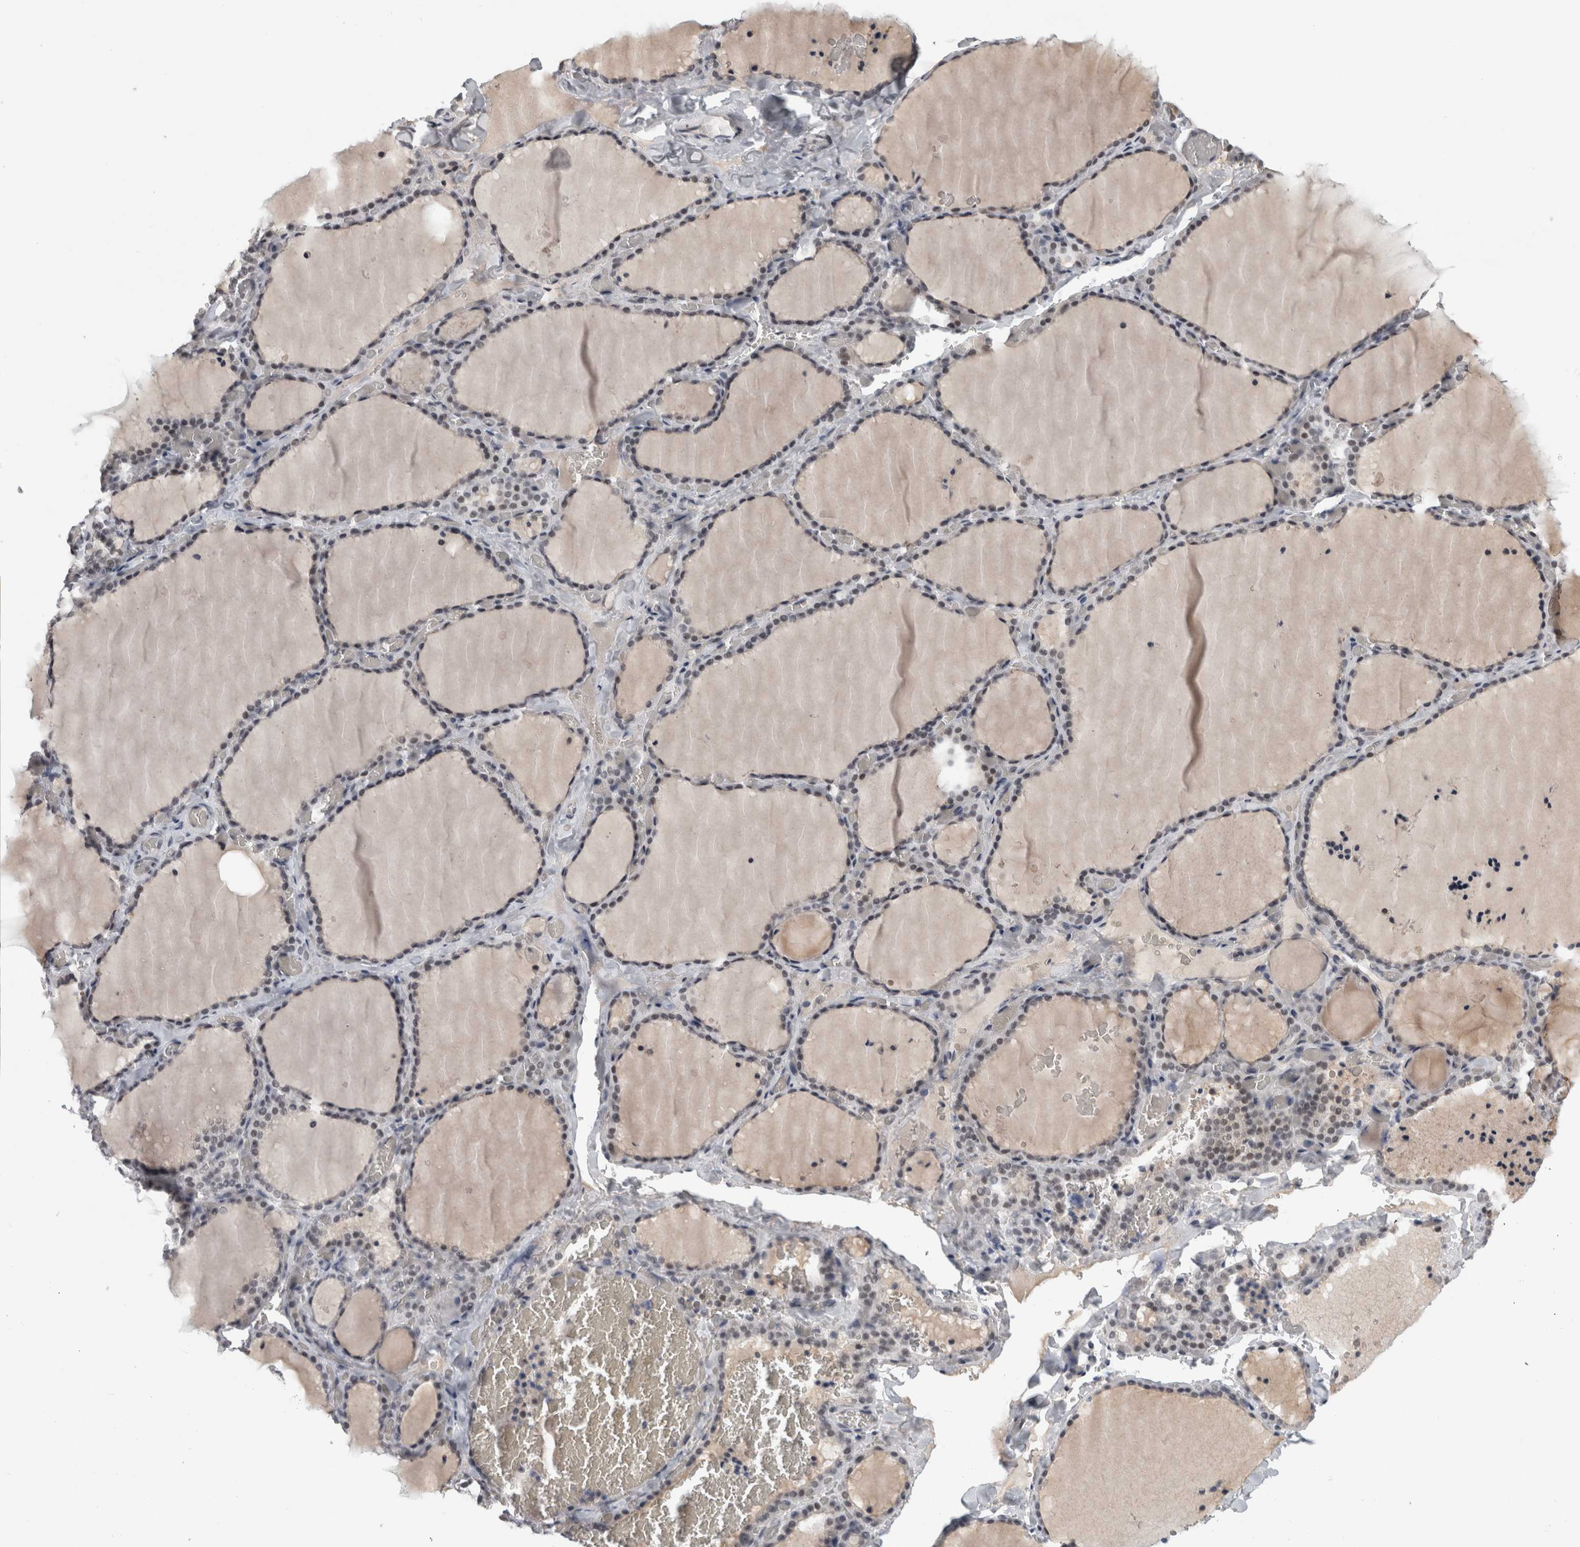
{"staining": {"intensity": "weak", "quantity": "25%-75%", "location": "nuclear"}, "tissue": "thyroid gland", "cell_type": "Glandular cells", "image_type": "normal", "snomed": [{"axis": "morphology", "description": "Normal tissue, NOS"}, {"axis": "topography", "description": "Thyroid gland"}], "caption": "Immunohistochemistry (DAB) staining of unremarkable human thyroid gland demonstrates weak nuclear protein expression in about 25%-75% of glandular cells.", "gene": "ARID4B", "patient": {"sex": "female", "age": 22}}